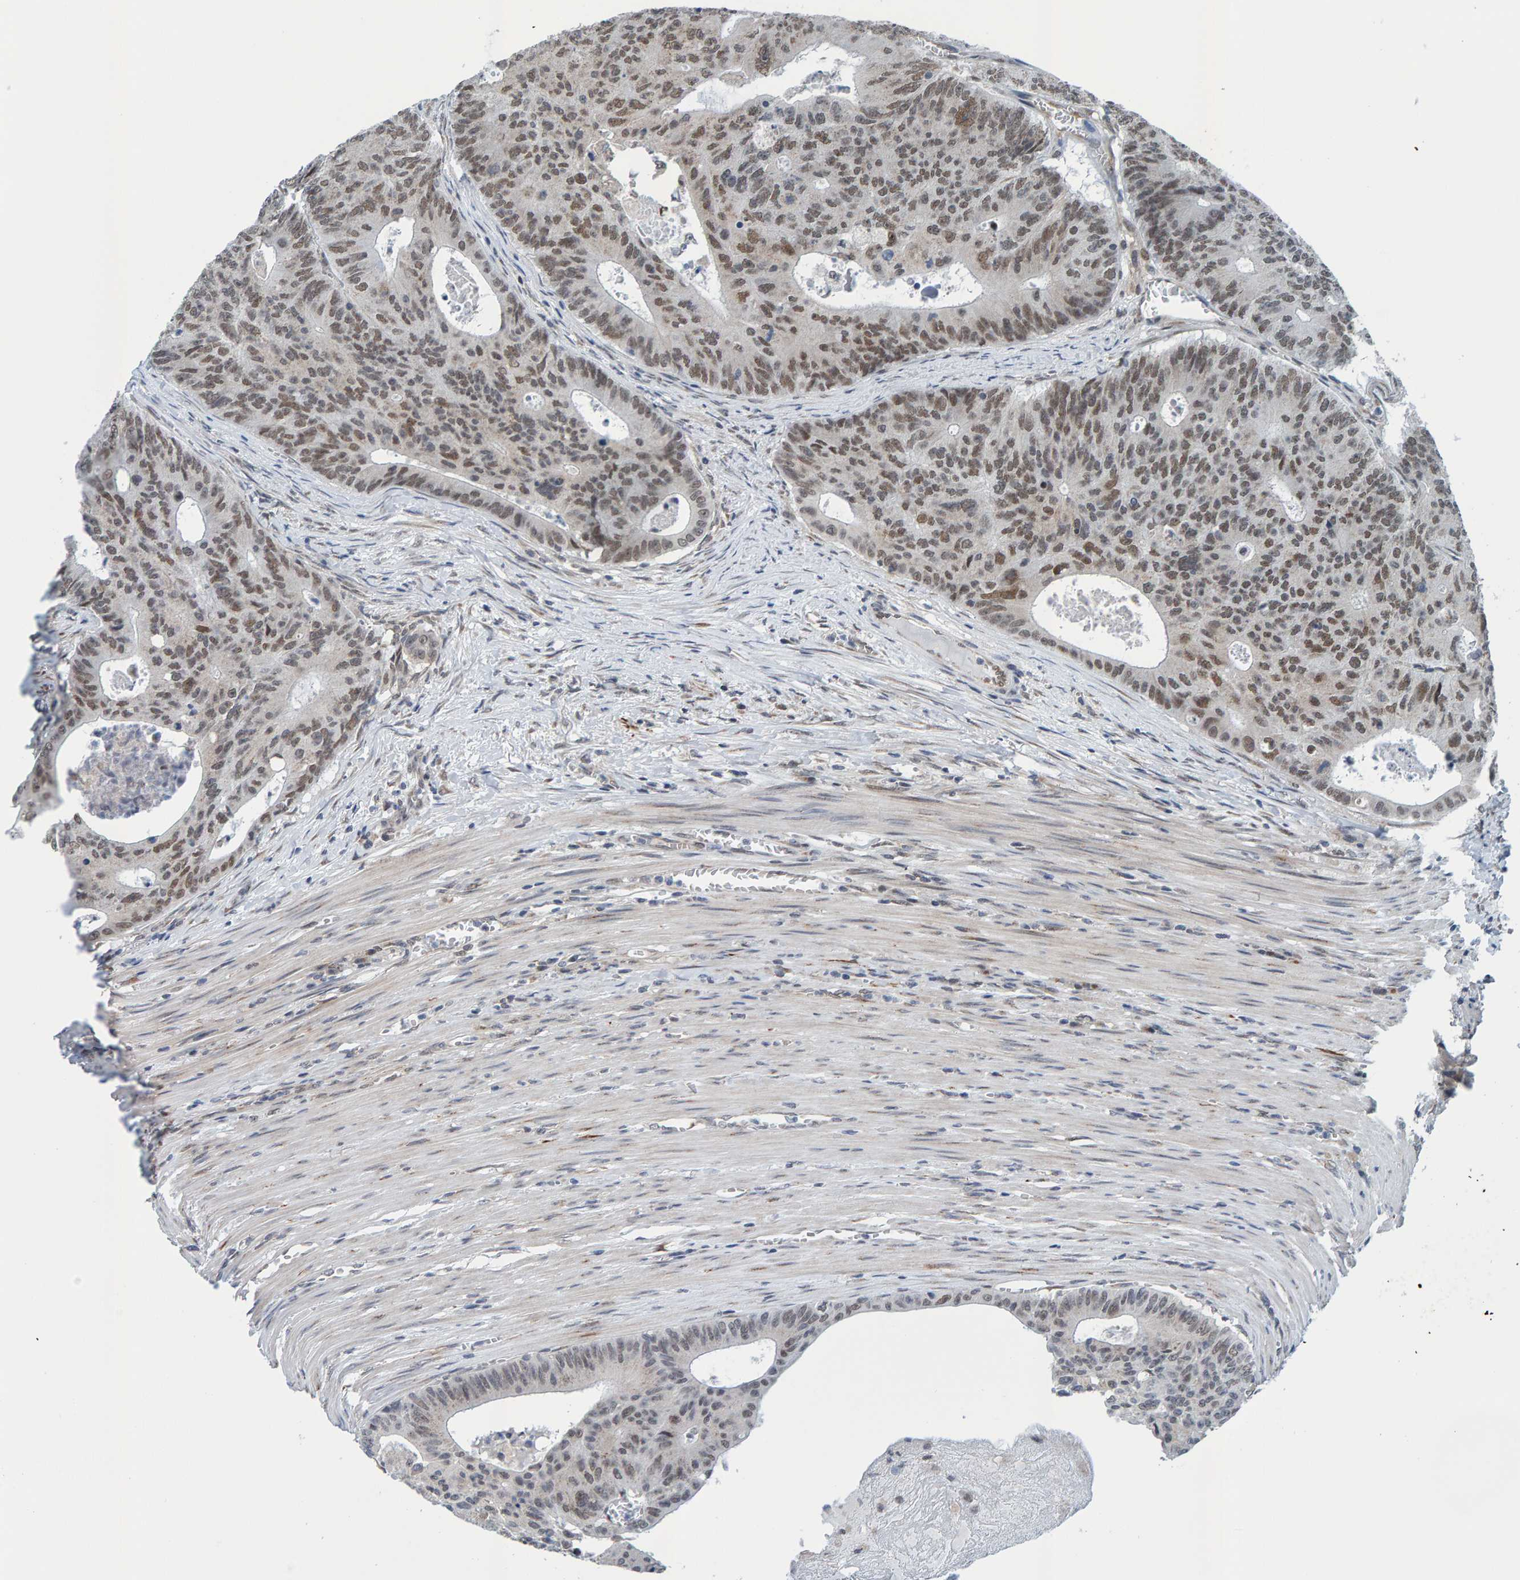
{"staining": {"intensity": "moderate", "quantity": ">75%", "location": "nuclear"}, "tissue": "colorectal cancer", "cell_type": "Tumor cells", "image_type": "cancer", "snomed": [{"axis": "morphology", "description": "Adenocarcinoma, NOS"}, {"axis": "topography", "description": "Colon"}], "caption": "Adenocarcinoma (colorectal) stained with immunohistochemistry (IHC) reveals moderate nuclear staining in approximately >75% of tumor cells.", "gene": "SCRN2", "patient": {"sex": "male", "age": 87}}